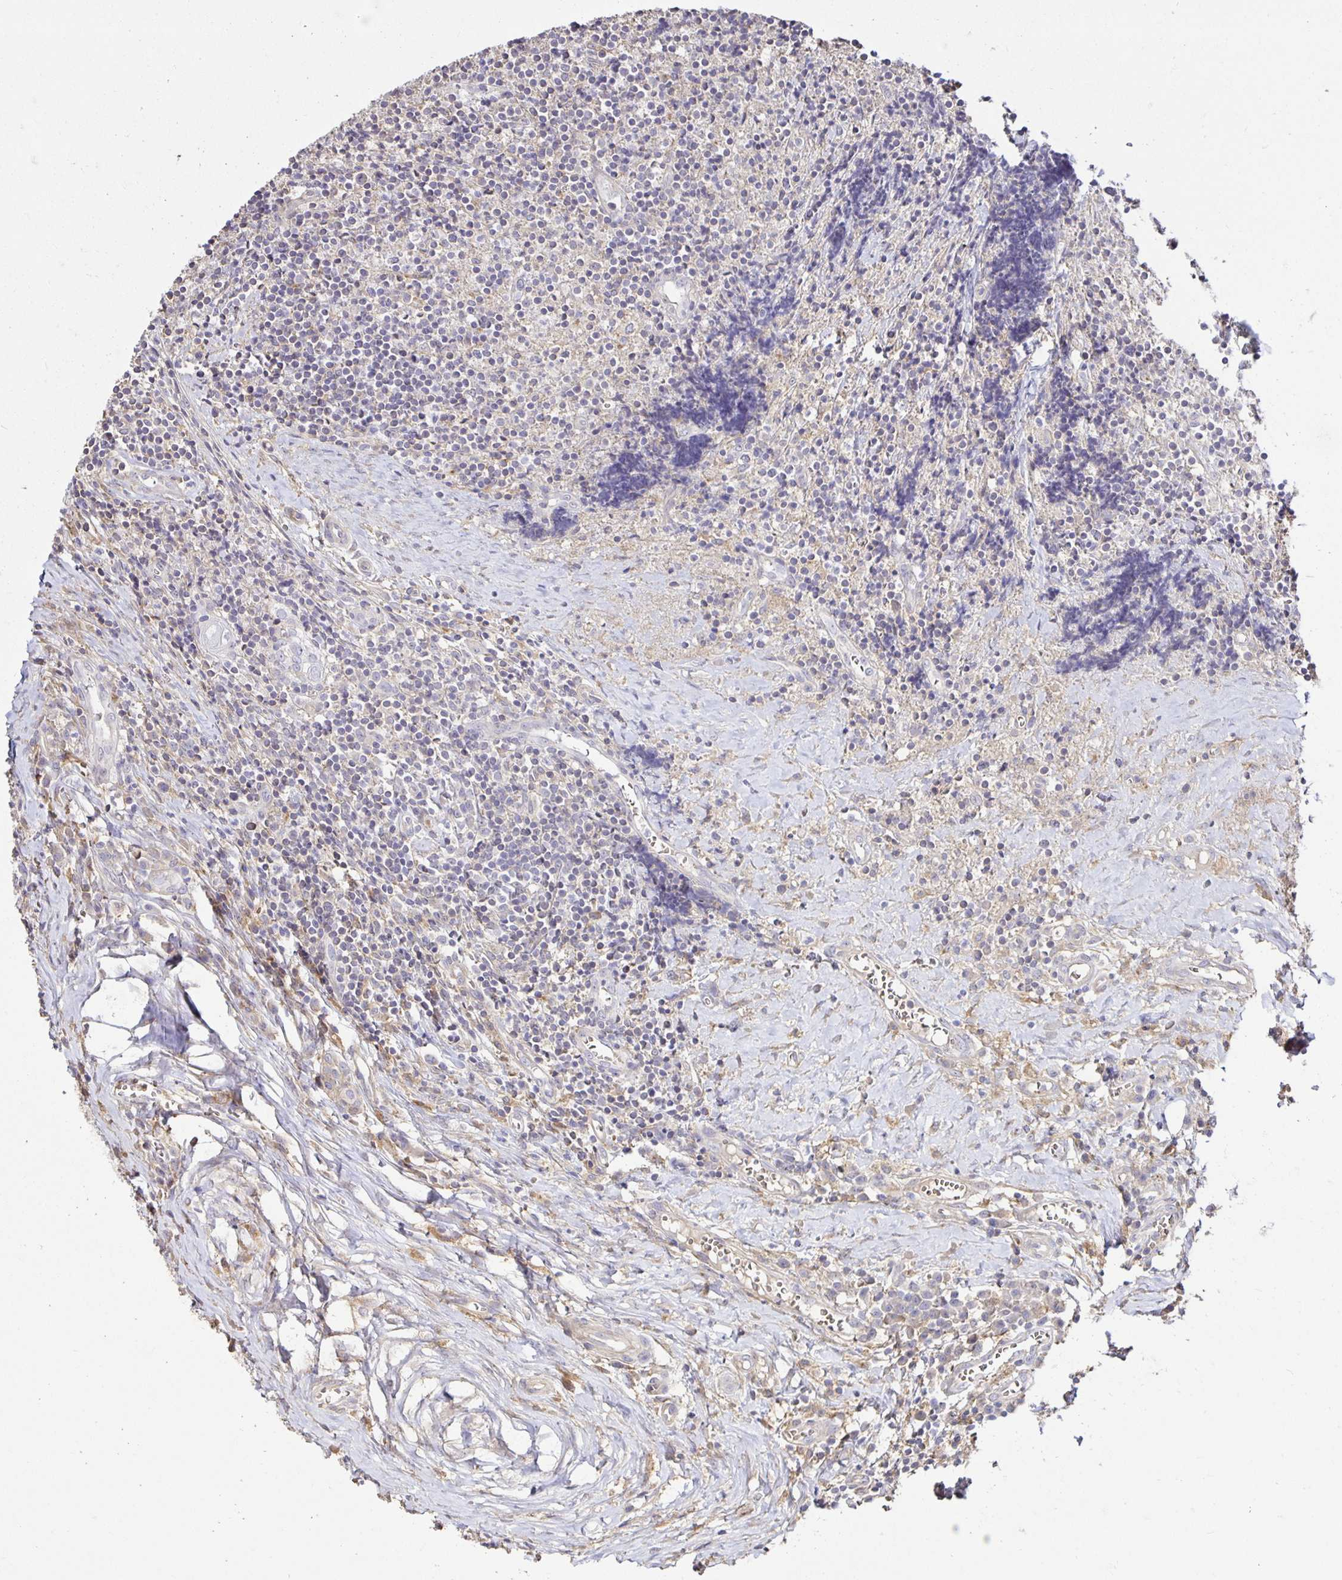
{"staining": {"intensity": "negative", "quantity": "none", "location": "none"}, "tissue": "lymphoma", "cell_type": "Tumor cells", "image_type": "cancer", "snomed": [{"axis": "morphology", "description": "Hodgkin's disease, NOS"}, {"axis": "topography", "description": "Thymus, NOS"}], "caption": "IHC of Hodgkin's disease shows no expression in tumor cells. (DAB (3,3'-diaminobenzidine) IHC visualized using brightfield microscopy, high magnification).", "gene": "PNPLA3", "patient": {"sex": "female", "age": 17}}